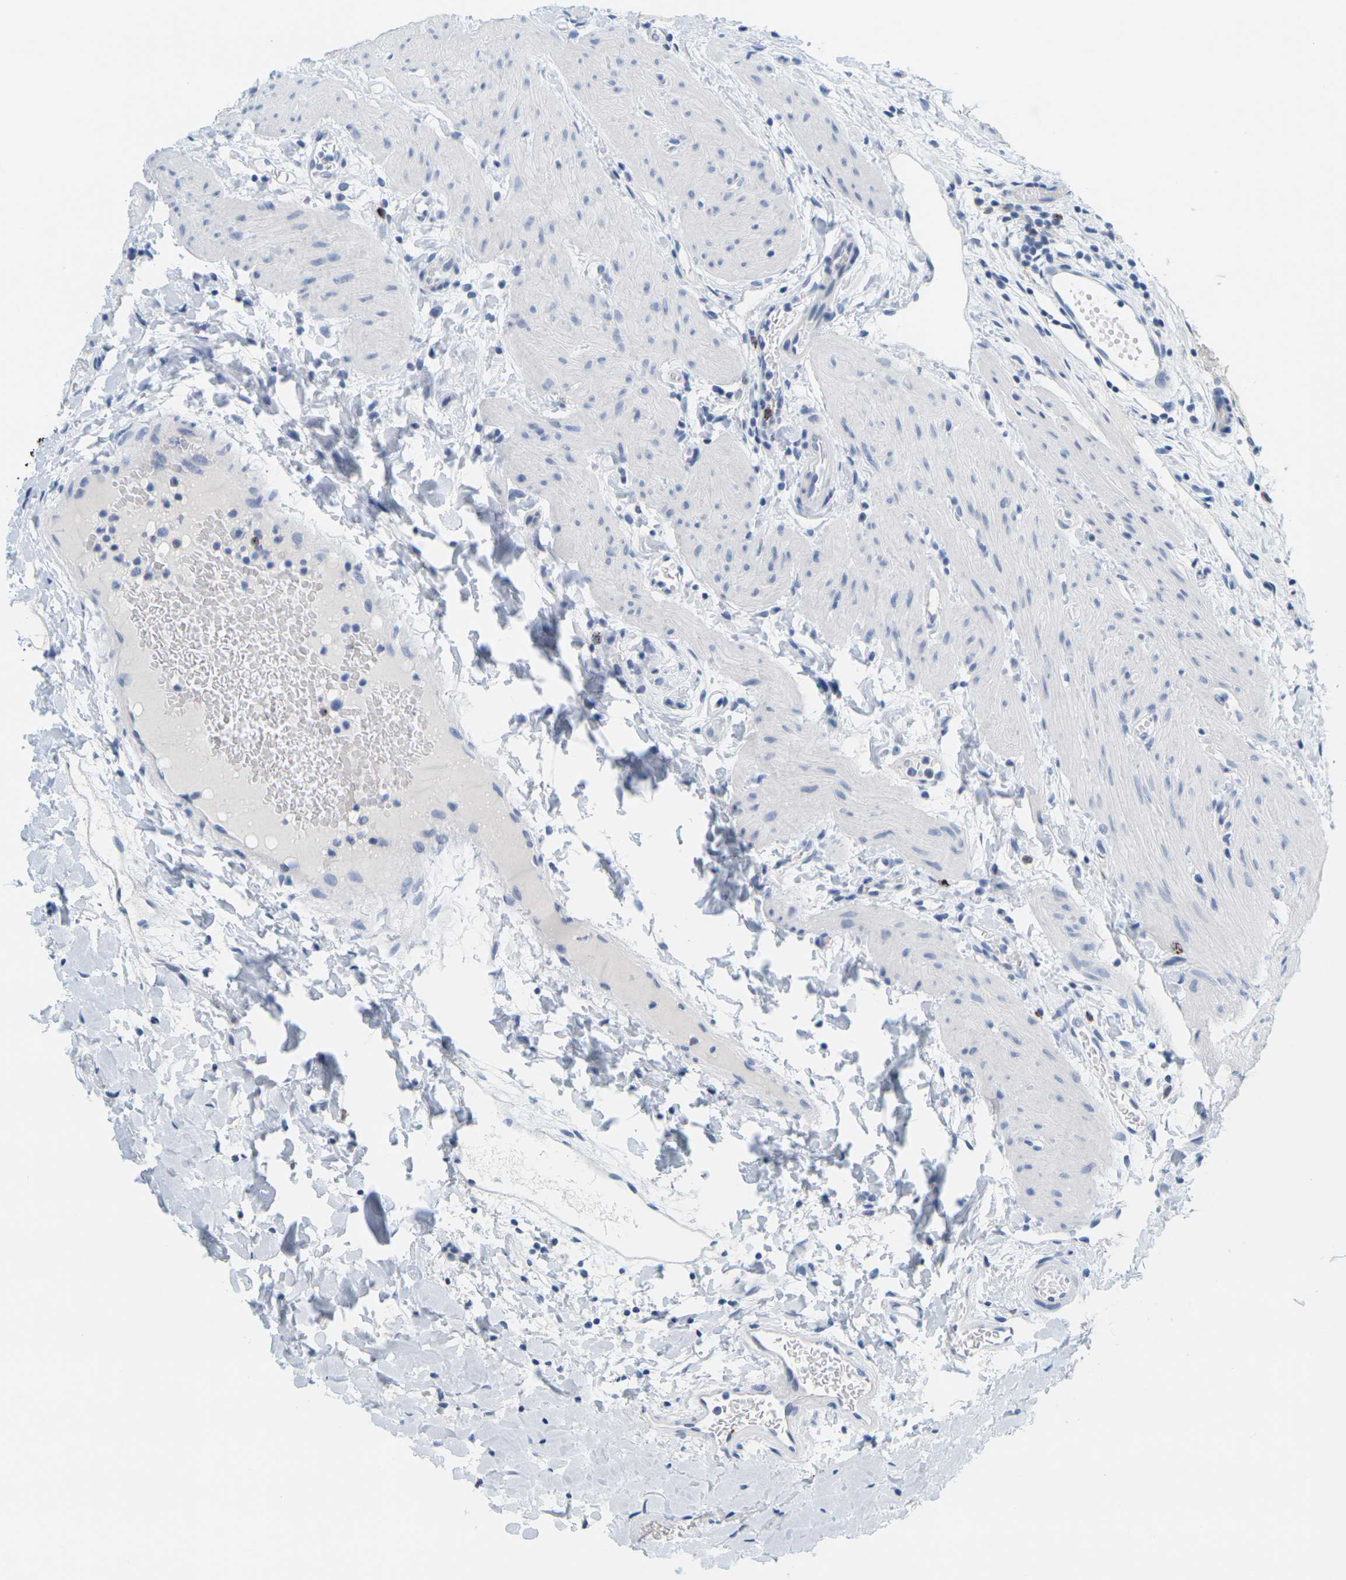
{"staining": {"intensity": "negative", "quantity": "none", "location": "none"}, "tissue": "gallbladder", "cell_type": "Glandular cells", "image_type": "normal", "snomed": [{"axis": "morphology", "description": "Normal tissue, NOS"}, {"axis": "topography", "description": "Gallbladder"}], "caption": "An immunohistochemistry histopathology image of unremarkable gallbladder is shown. There is no staining in glandular cells of gallbladder. The staining is performed using DAB brown chromogen with nuclei counter-stained in using hematoxylin.", "gene": "HLA", "patient": {"sex": "female", "age": 26}}